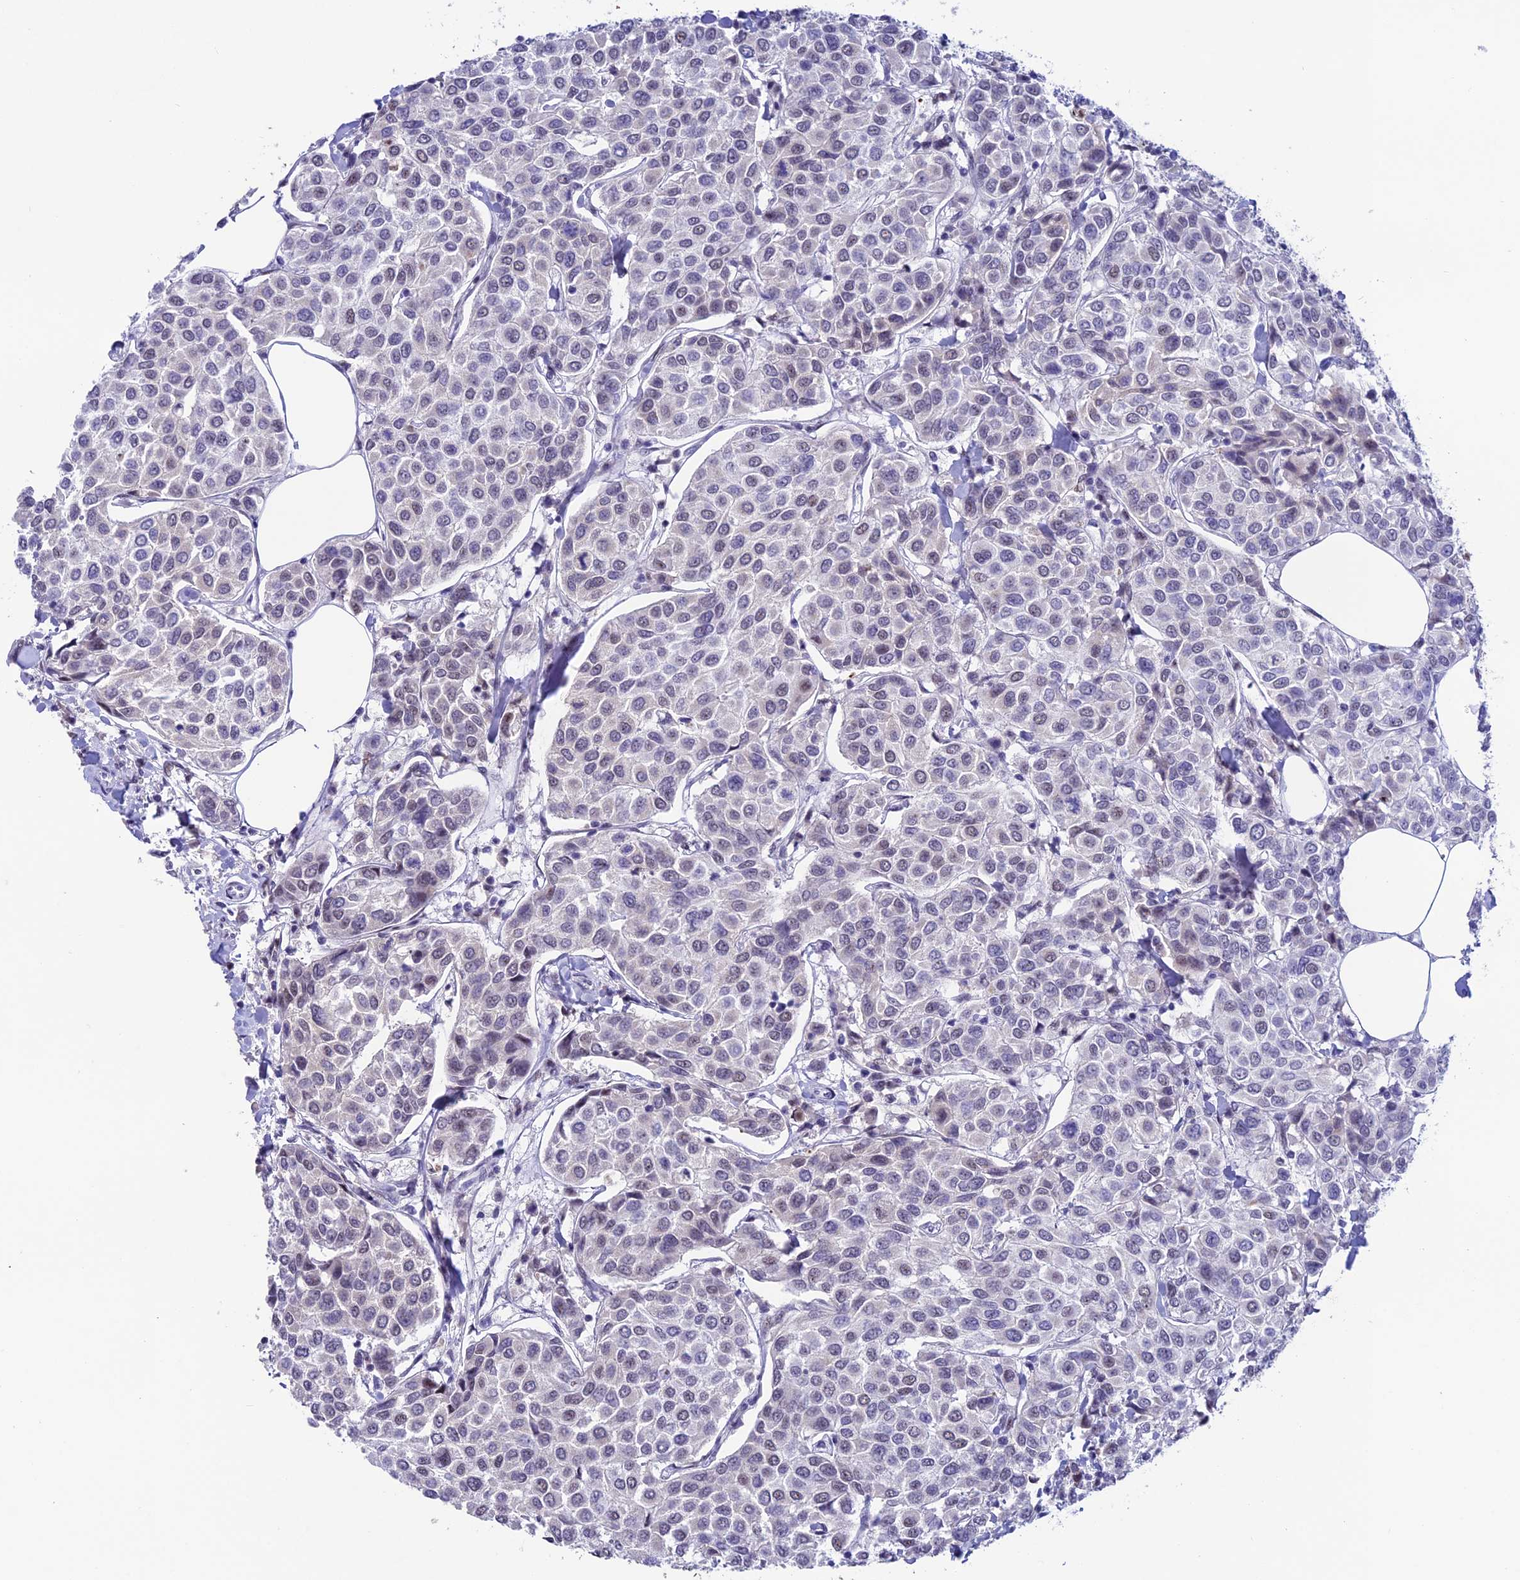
{"staining": {"intensity": "weak", "quantity": "<25%", "location": "nuclear"}, "tissue": "breast cancer", "cell_type": "Tumor cells", "image_type": "cancer", "snomed": [{"axis": "morphology", "description": "Duct carcinoma"}, {"axis": "topography", "description": "Breast"}], "caption": "DAB (3,3'-diaminobenzidine) immunohistochemical staining of human breast cancer shows no significant positivity in tumor cells. (DAB (3,3'-diaminobenzidine) immunohistochemistry visualized using brightfield microscopy, high magnification).", "gene": "MFSD2B", "patient": {"sex": "female", "age": 55}}